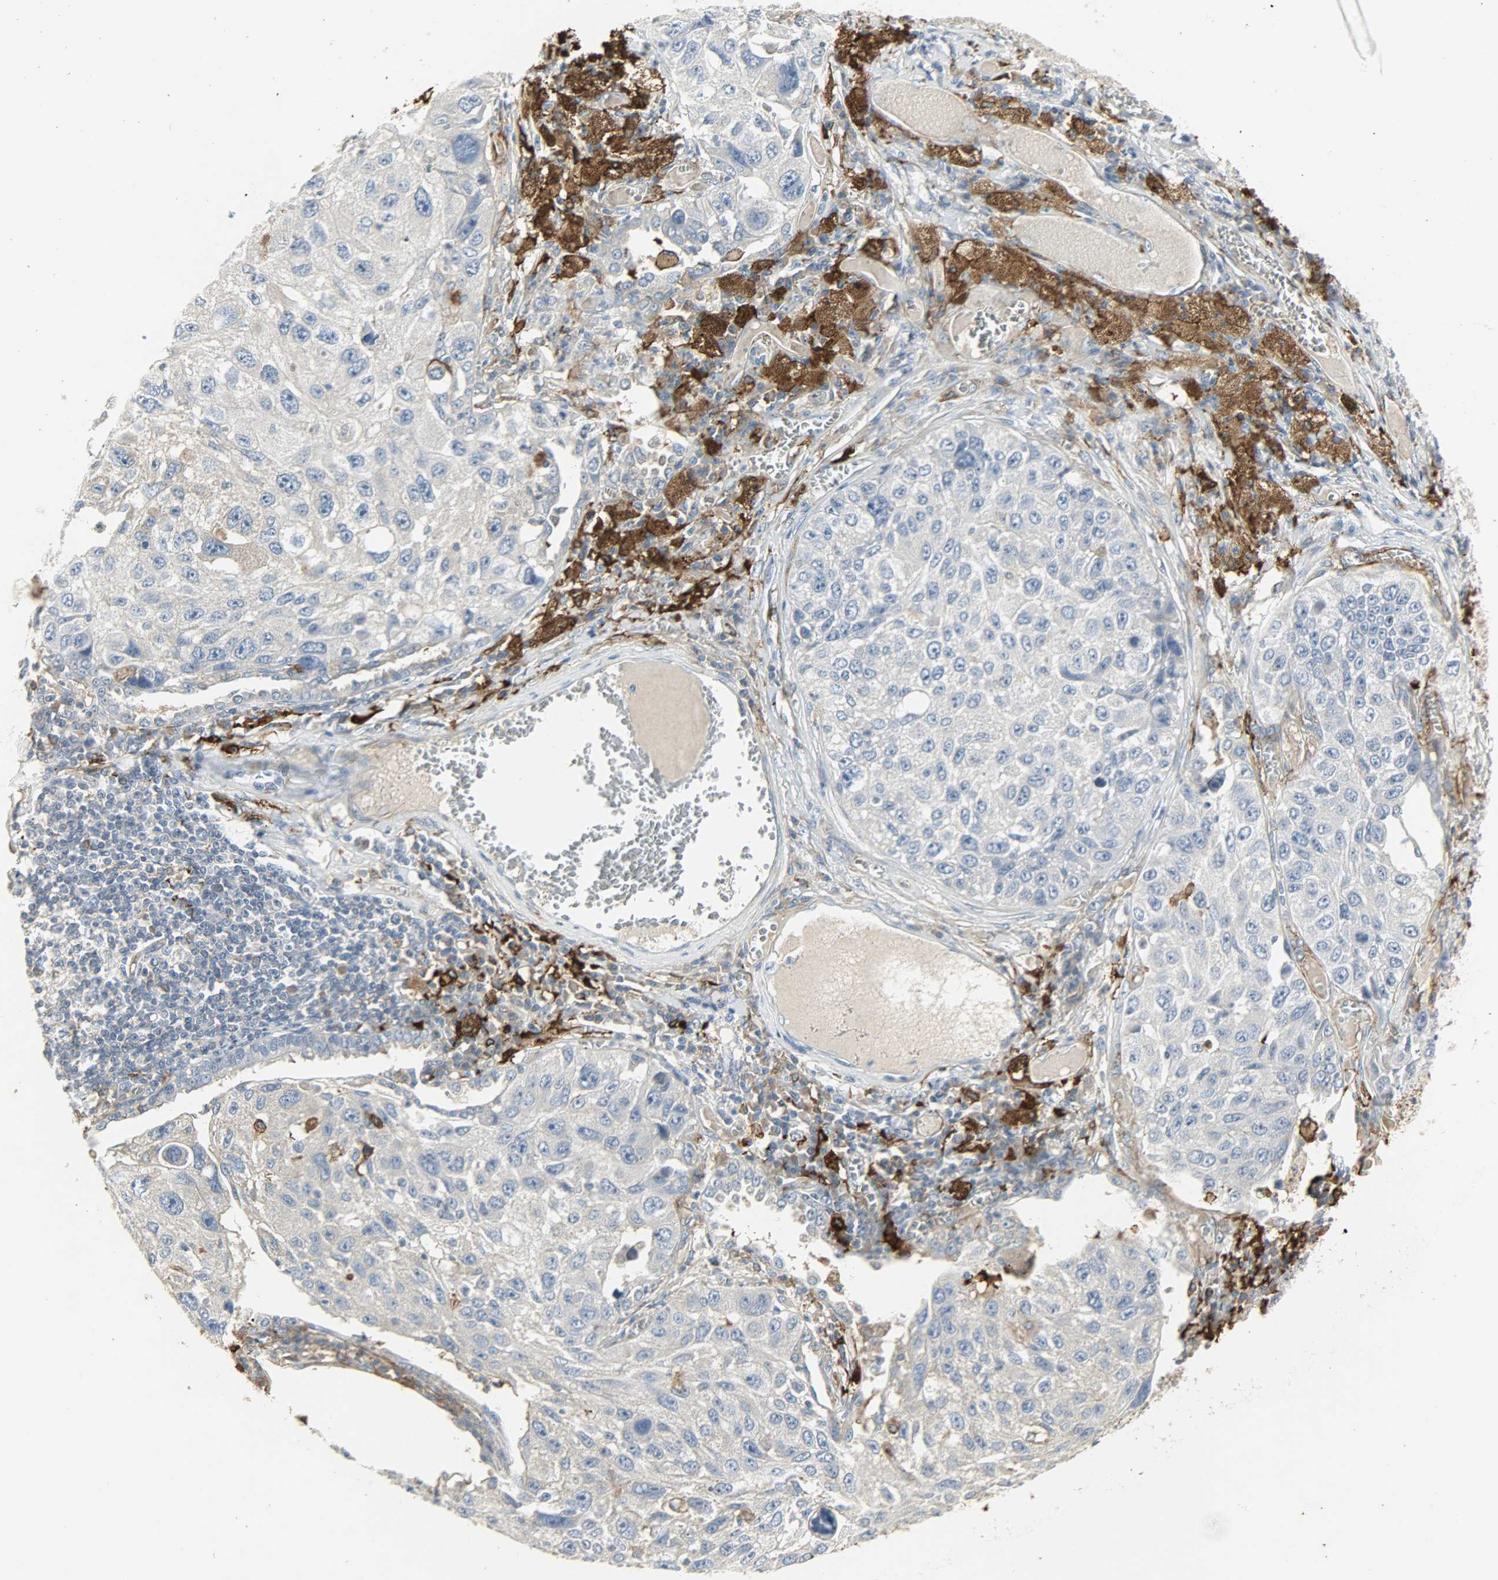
{"staining": {"intensity": "negative", "quantity": "none", "location": "none"}, "tissue": "lung cancer", "cell_type": "Tumor cells", "image_type": "cancer", "snomed": [{"axis": "morphology", "description": "Squamous cell carcinoma, NOS"}, {"axis": "topography", "description": "Lung"}], "caption": "Human lung squamous cell carcinoma stained for a protein using IHC exhibits no expression in tumor cells.", "gene": "ENPEP", "patient": {"sex": "male", "age": 71}}